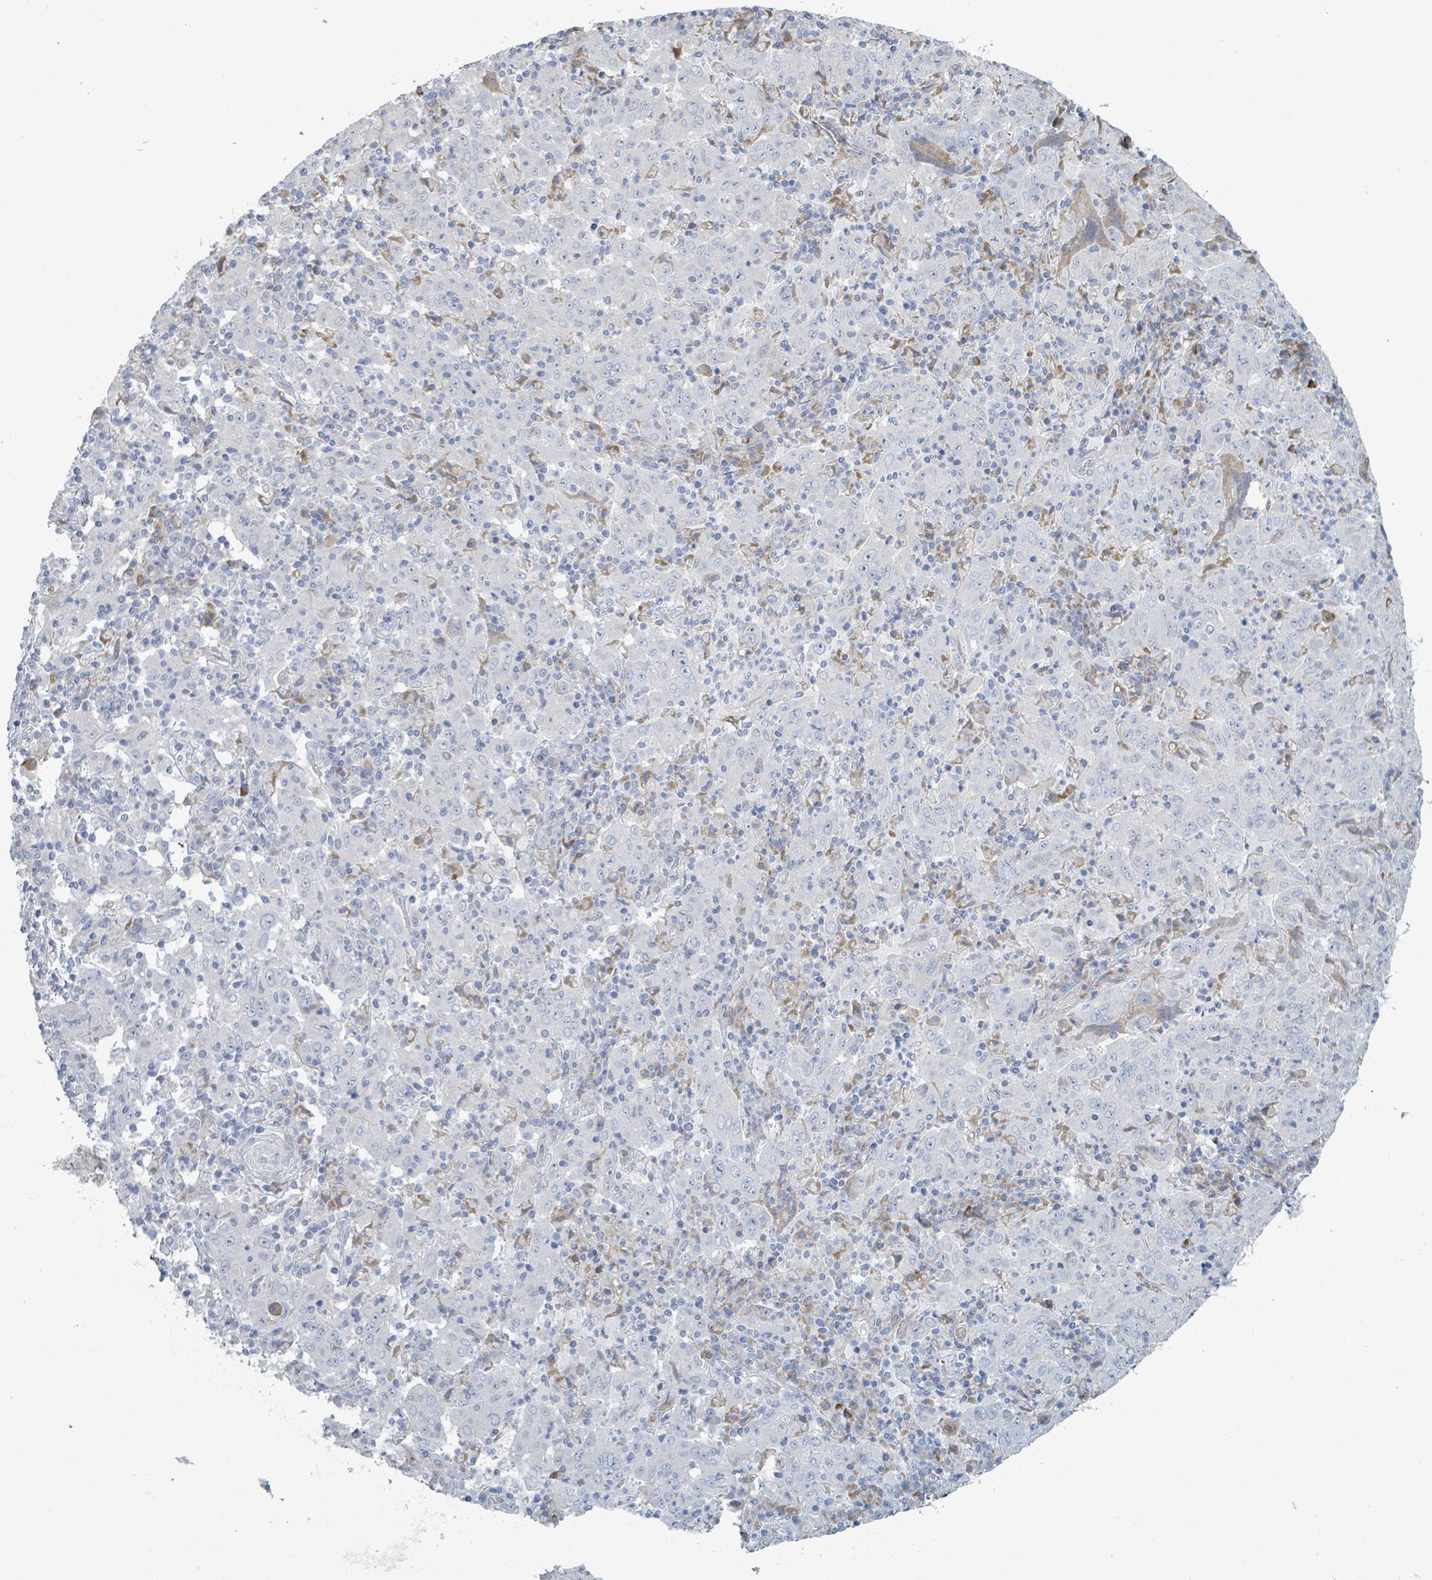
{"staining": {"intensity": "negative", "quantity": "none", "location": "none"}, "tissue": "pancreatic cancer", "cell_type": "Tumor cells", "image_type": "cancer", "snomed": [{"axis": "morphology", "description": "Adenocarcinoma, NOS"}, {"axis": "topography", "description": "Pancreas"}], "caption": "Micrograph shows no protein staining in tumor cells of pancreatic adenocarcinoma tissue.", "gene": "RAB33B", "patient": {"sex": "male", "age": 63}}